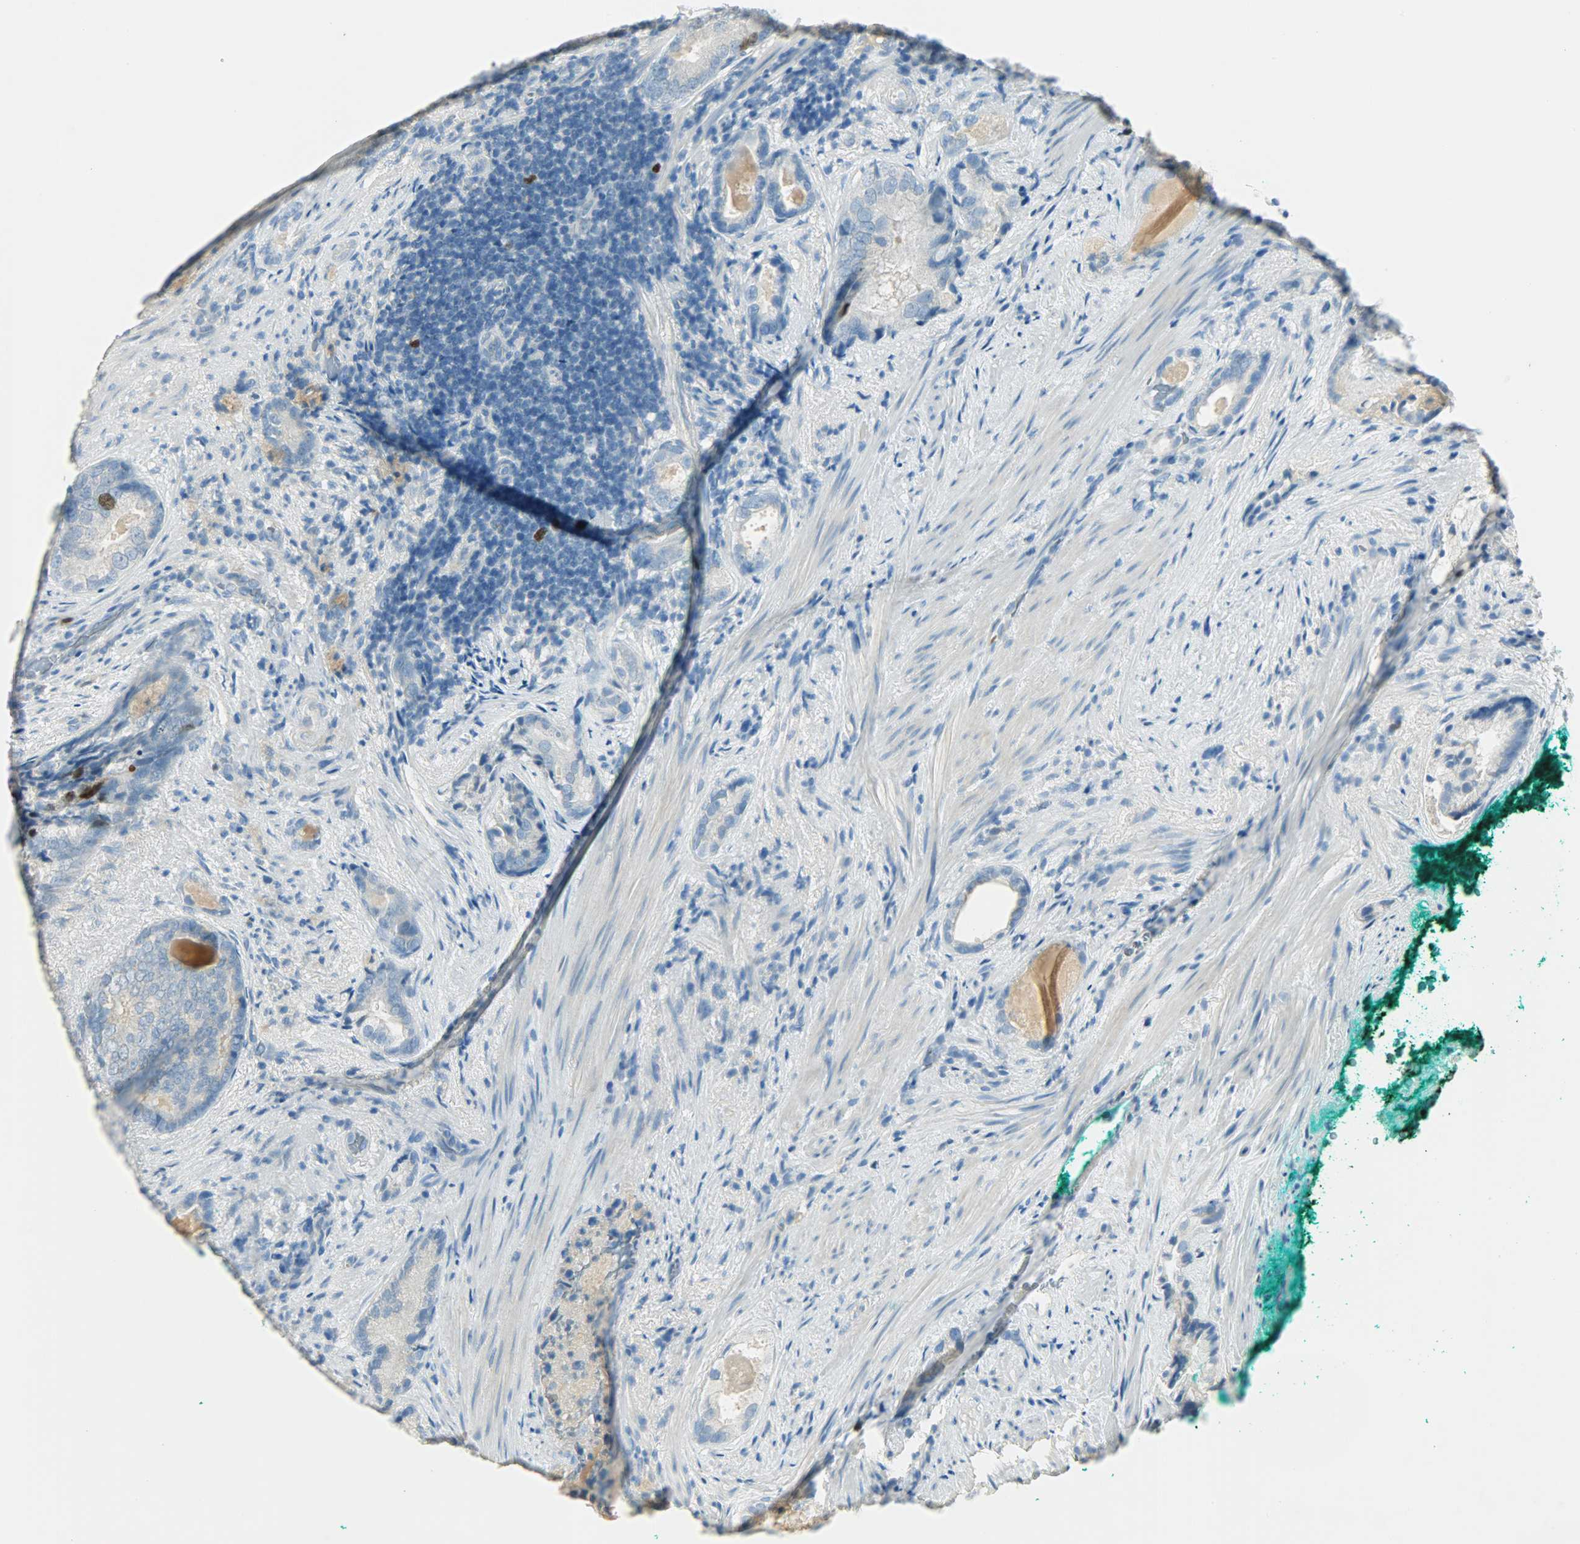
{"staining": {"intensity": "strong", "quantity": "<25%", "location": "cytoplasmic/membranous,nuclear"}, "tissue": "prostate cancer", "cell_type": "Tumor cells", "image_type": "cancer", "snomed": [{"axis": "morphology", "description": "Adenocarcinoma, High grade"}, {"axis": "topography", "description": "Prostate"}], "caption": "Strong cytoplasmic/membranous and nuclear protein positivity is appreciated in about <25% of tumor cells in prostate cancer.", "gene": "TPX2", "patient": {"sex": "male", "age": 66}}